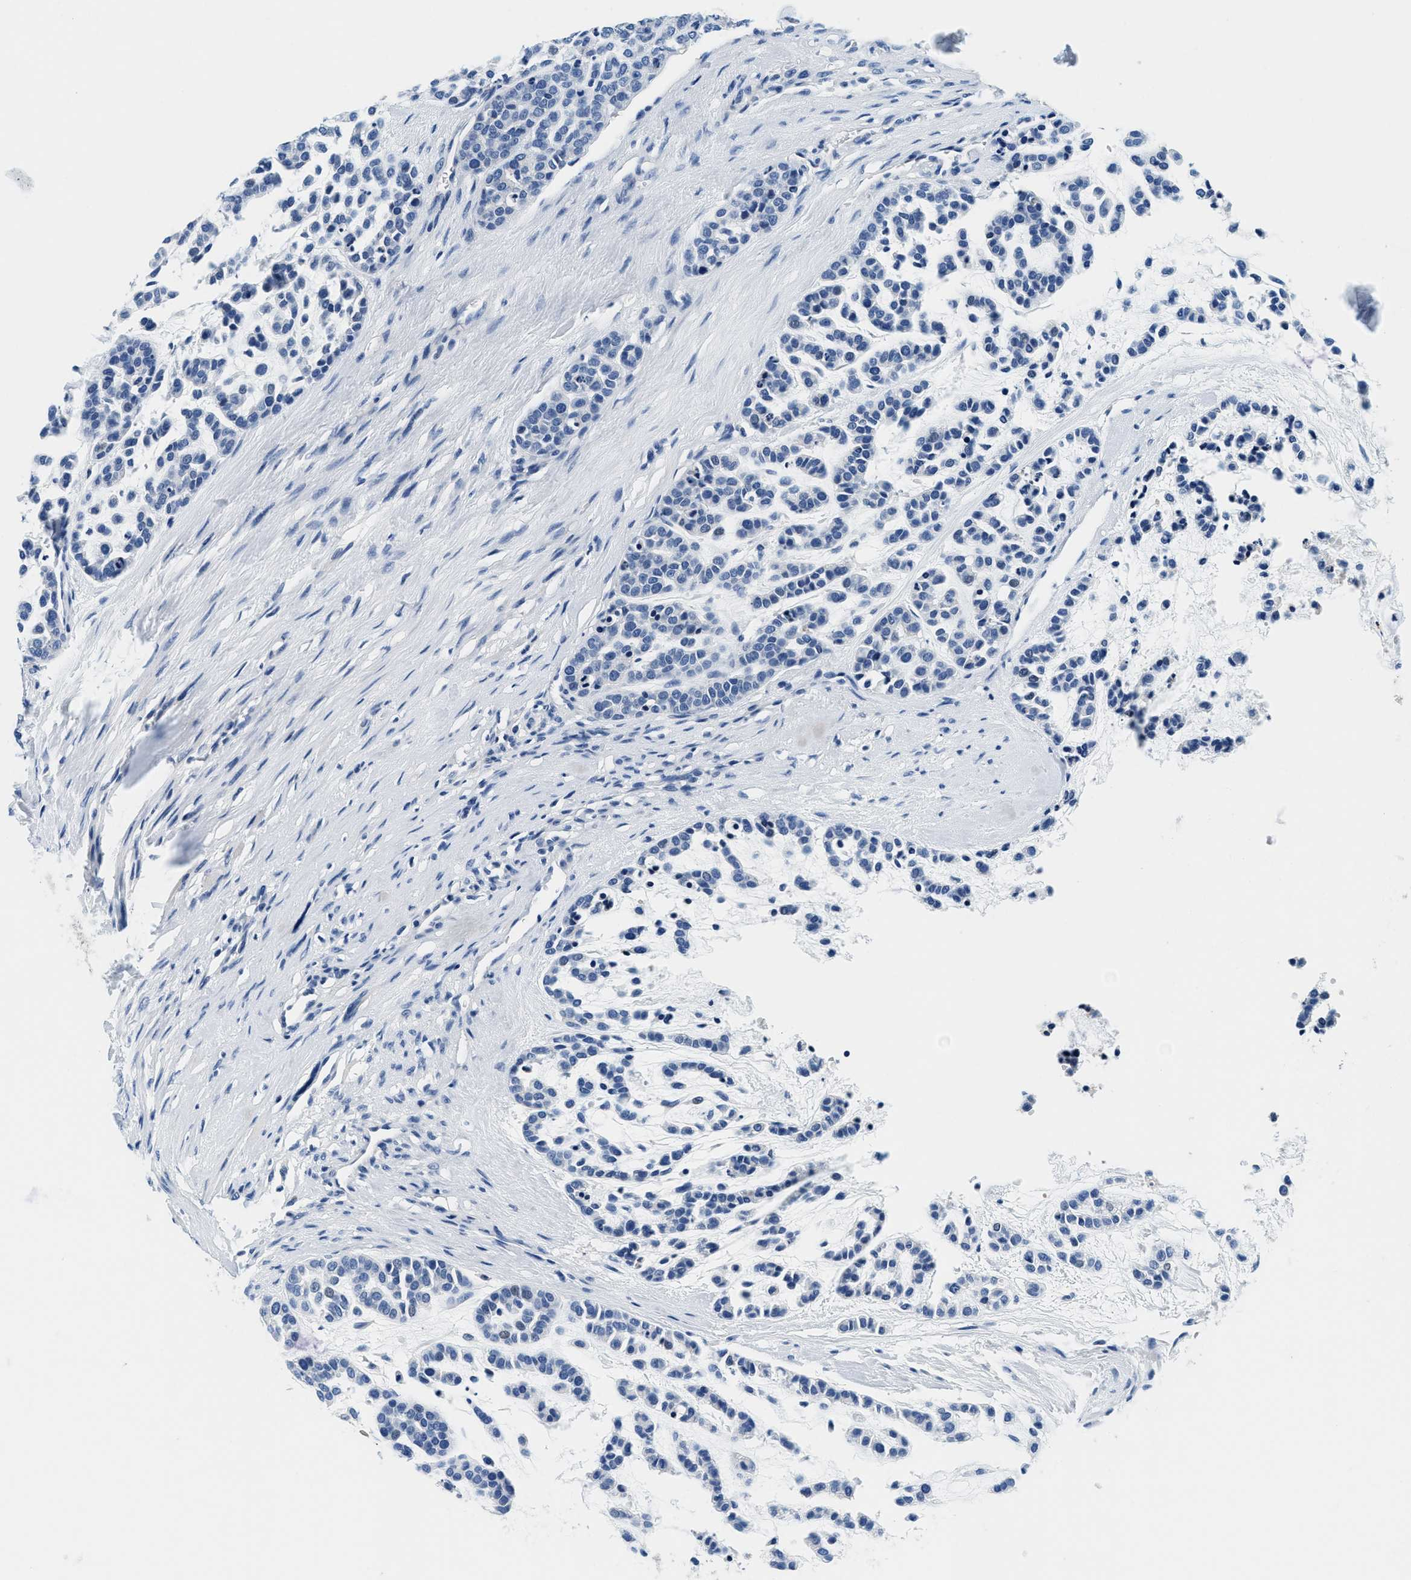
{"staining": {"intensity": "negative", "quantity": "none", "location": "none"}, "tissue": "head and neck cancer", "cell_type": "Tumor cells", "image_type": "cancer", "snomed": [{"axis": "morphology", "description": "Adenocarcinoma, NOS"}, {"axis": "morphology", "description": "Adenoma, NOS"}, {"axis": "topography", "description": "Head-Neck"}], "caption": "This image is of head and neck cancer stained with immunohistochemistry to label a protein in brown with the nuclei are counter-stained blue. There is no positivity in tumor cells.", "gene": "GSTM3", "patient": {"sex": "female", "age": 55}}